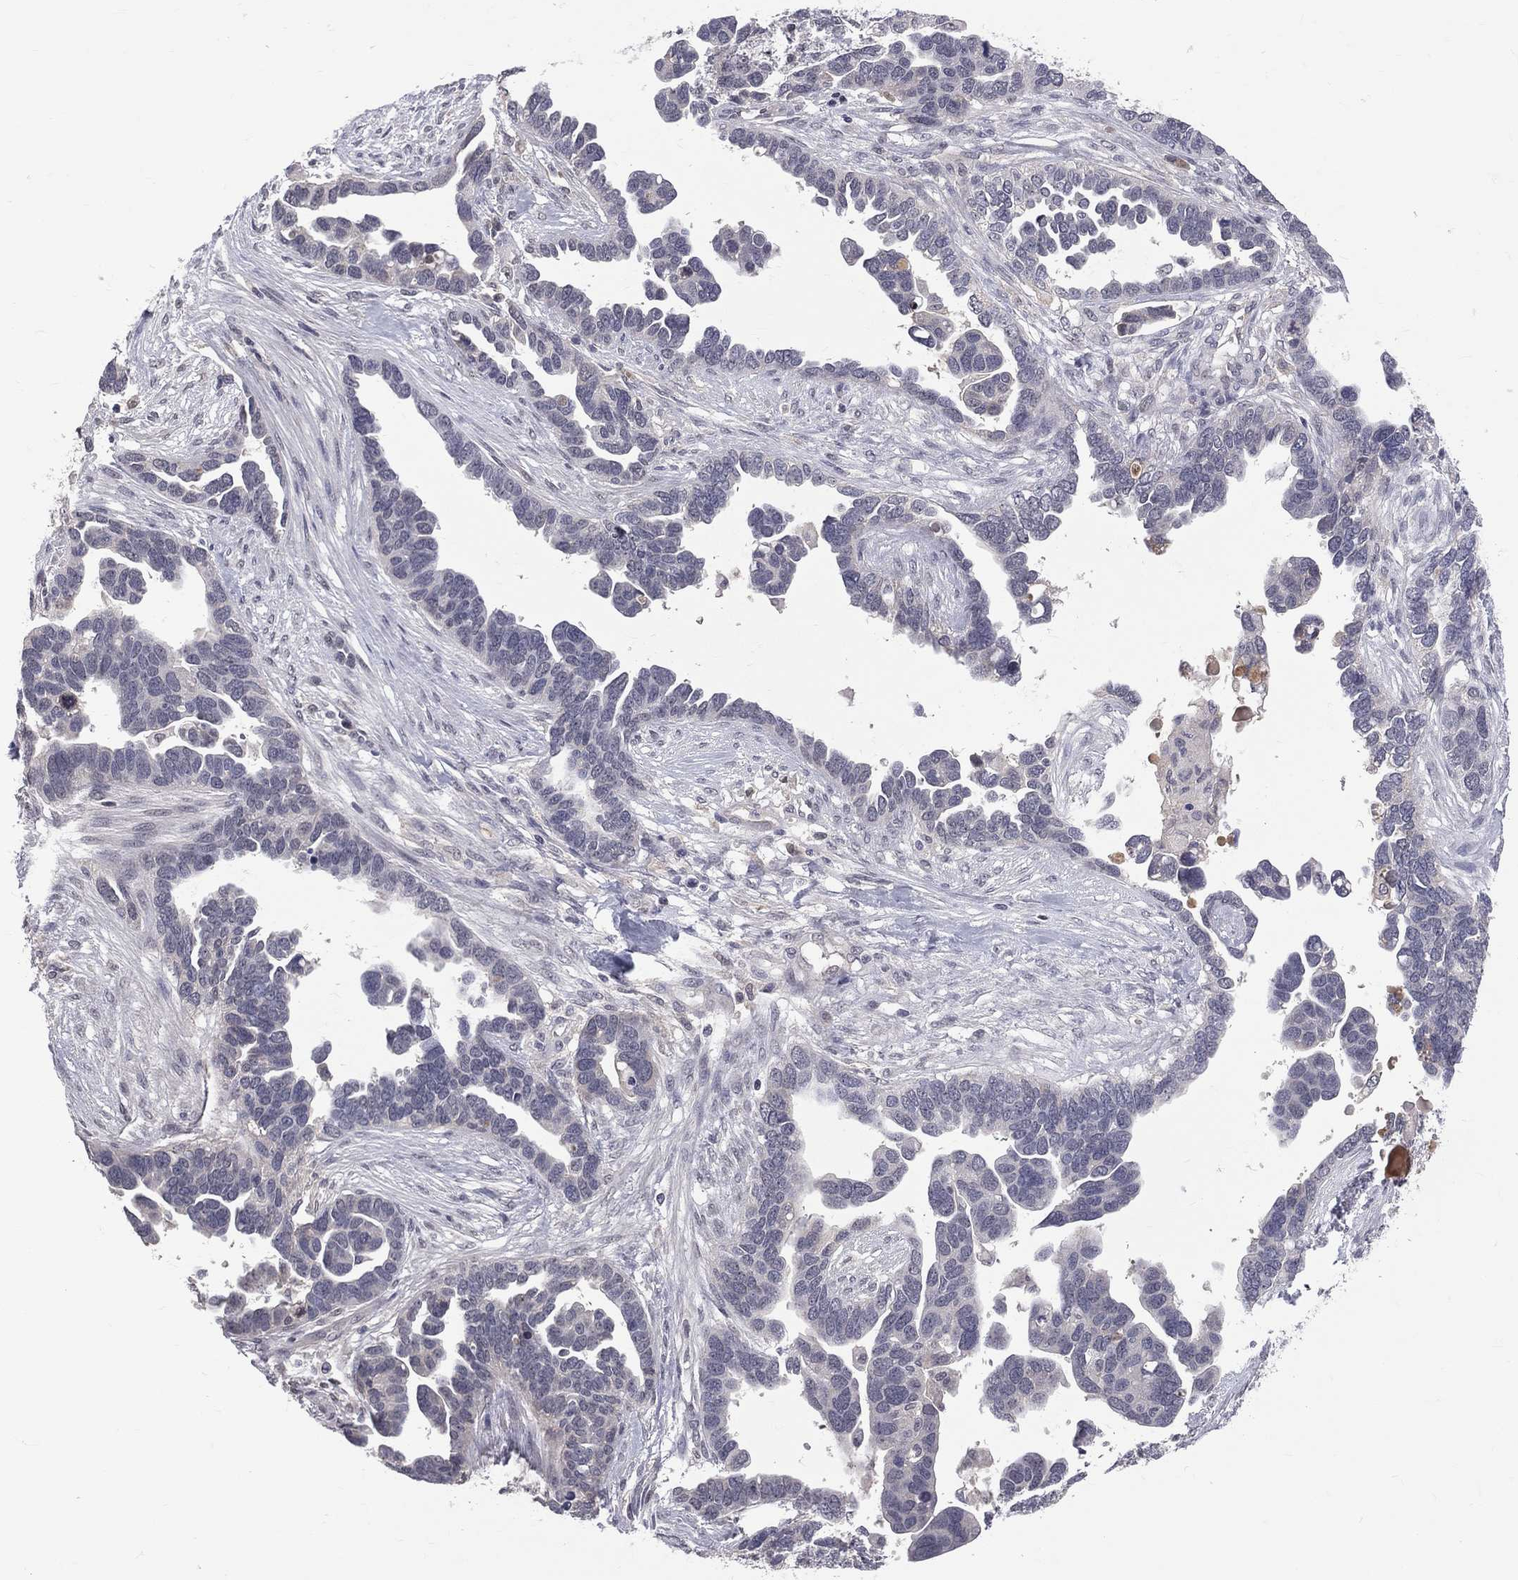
{"staining": {"intensity": "negative", "quantity": "none", "location": "none"}, "tissue": "ovarian cancer", "cell_type": "Tumor cells", "image_type": "cancer", "snomed": [{"axis": "morphology", "description": "Cystadenocarcinoma, serous, NOS"}, {"axis": "topography", "description": "Ovary"}], "caption": "High power microscopy micrograph of an immunohistochemistry (IHC) micrograph of ovarian serous cystadenocarcinoma, revealing no significant positivity in tumor cells.", "gene": "DSG4", "patient": {"sex": "female", "age": 54}}